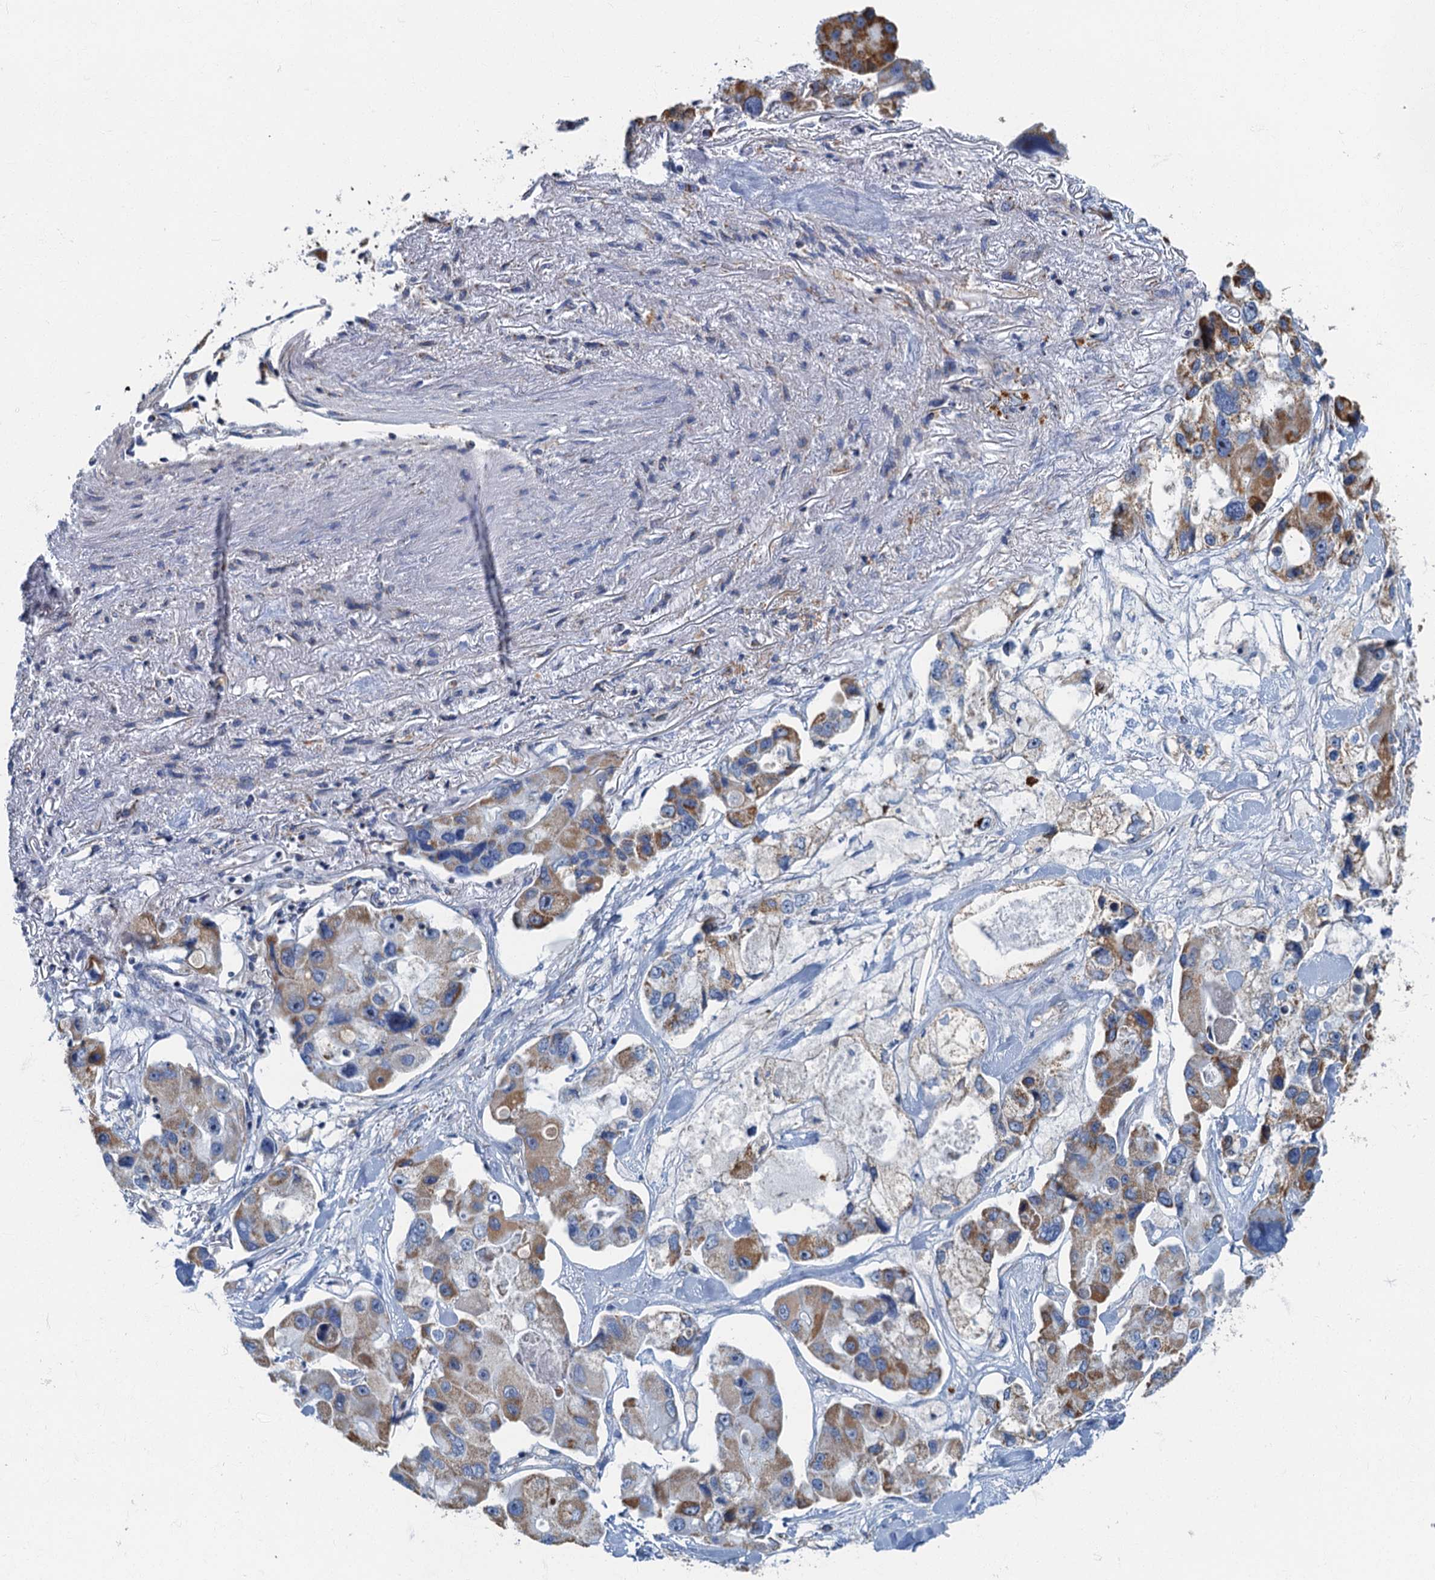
{"staining": {"intensity": "moderate", "quantity": ">75%", "location": "cytoplasmic/membranous"}, "tissue": "lung cancer", "cell_type": "Tumor cells", "image_type": "cancer", "snomed": [{"axis": "morphology", "description": "Adenocarcinoma, NOS"}, {"axis": "topography", "description": "Lung"}], "caption": "High-magnification brightfield microscopy of lung adenocarcinoma stained with DAB (brown) and counterstained with hematoxylin (blue). tumor cells exhibit moderate cytoplasmic/membranous staining is identified in approximately>75% of cells.", "gene": "RAD9B", "patient": {"sex": "female", "age": 54}}